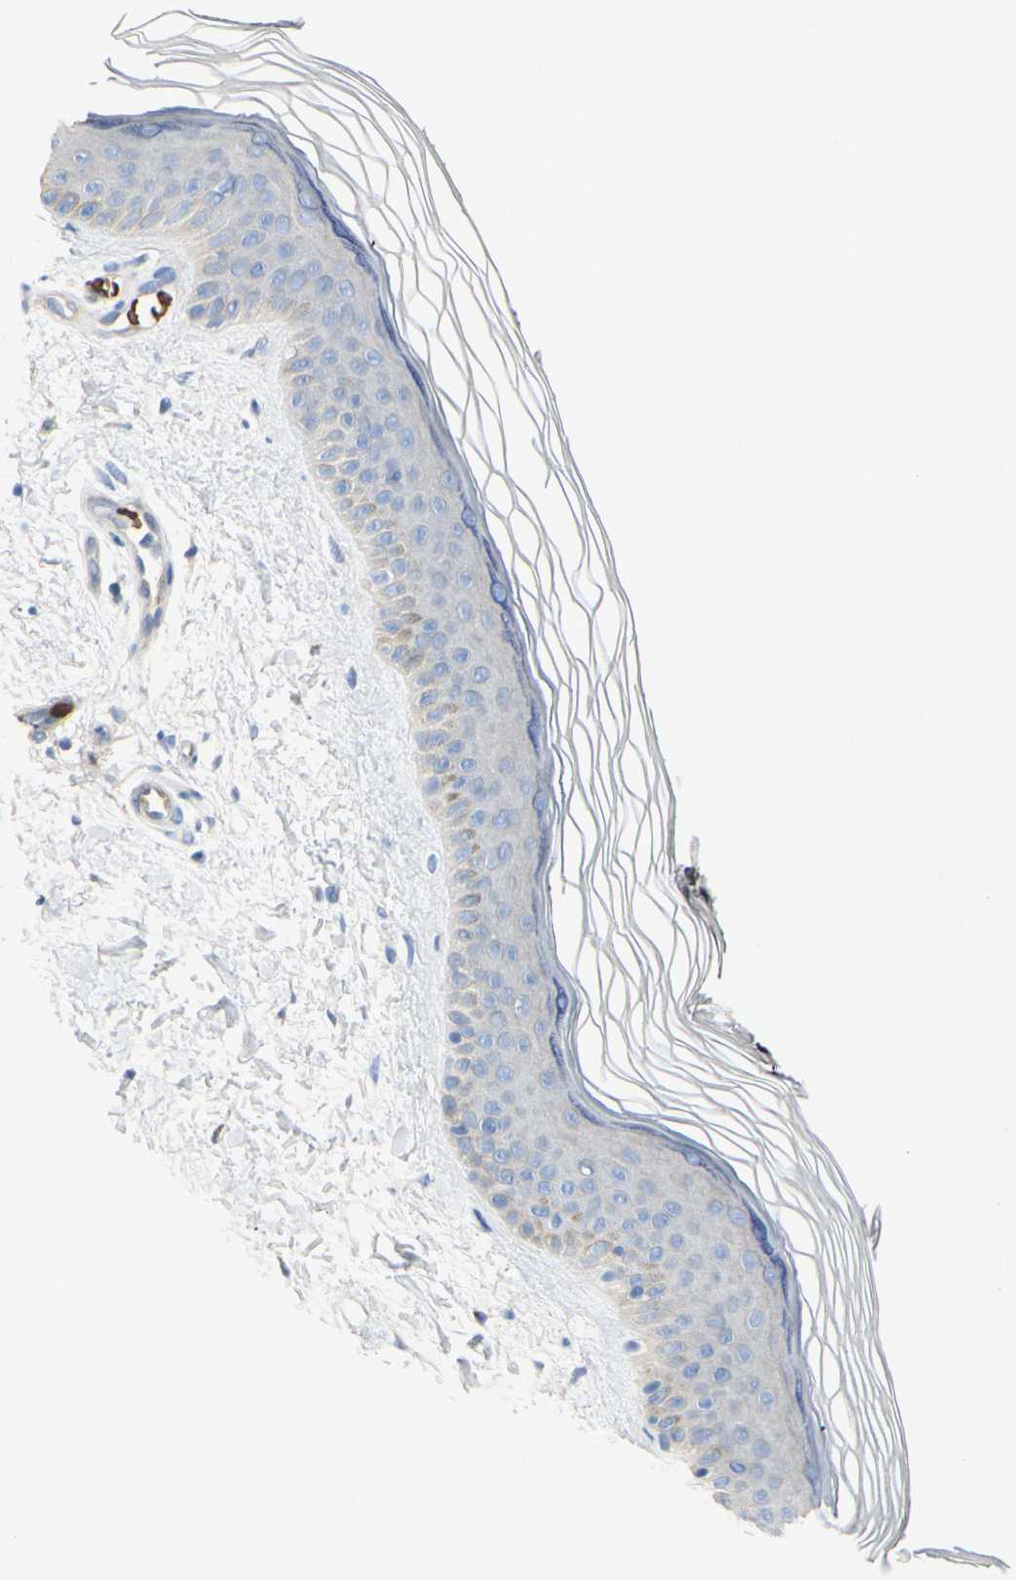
{"staining": {"intensity": "weak", "quantity": ">75%", "location": "cytoplasmic/membranous"}, "tissue": "skin", "cell_type": "Fibroblasts", "image_type": "normal", "snomed": [{"axis": "morphology", "description": "Normal tissue, NOS"}, {"axis": "topography", "description": "Skin"}], "caption": "The image demonstrates staining of normal skin, revealing weak cytoplasmic/membranous protein positivity (brown color) within fibroblasts. (DAB (3,3'-diaminobenzidine) = brown stain, brightfield microscopy at high magnification).", "gene": "NCBP2L", "patient": {"sex": "female", "age": 19}}